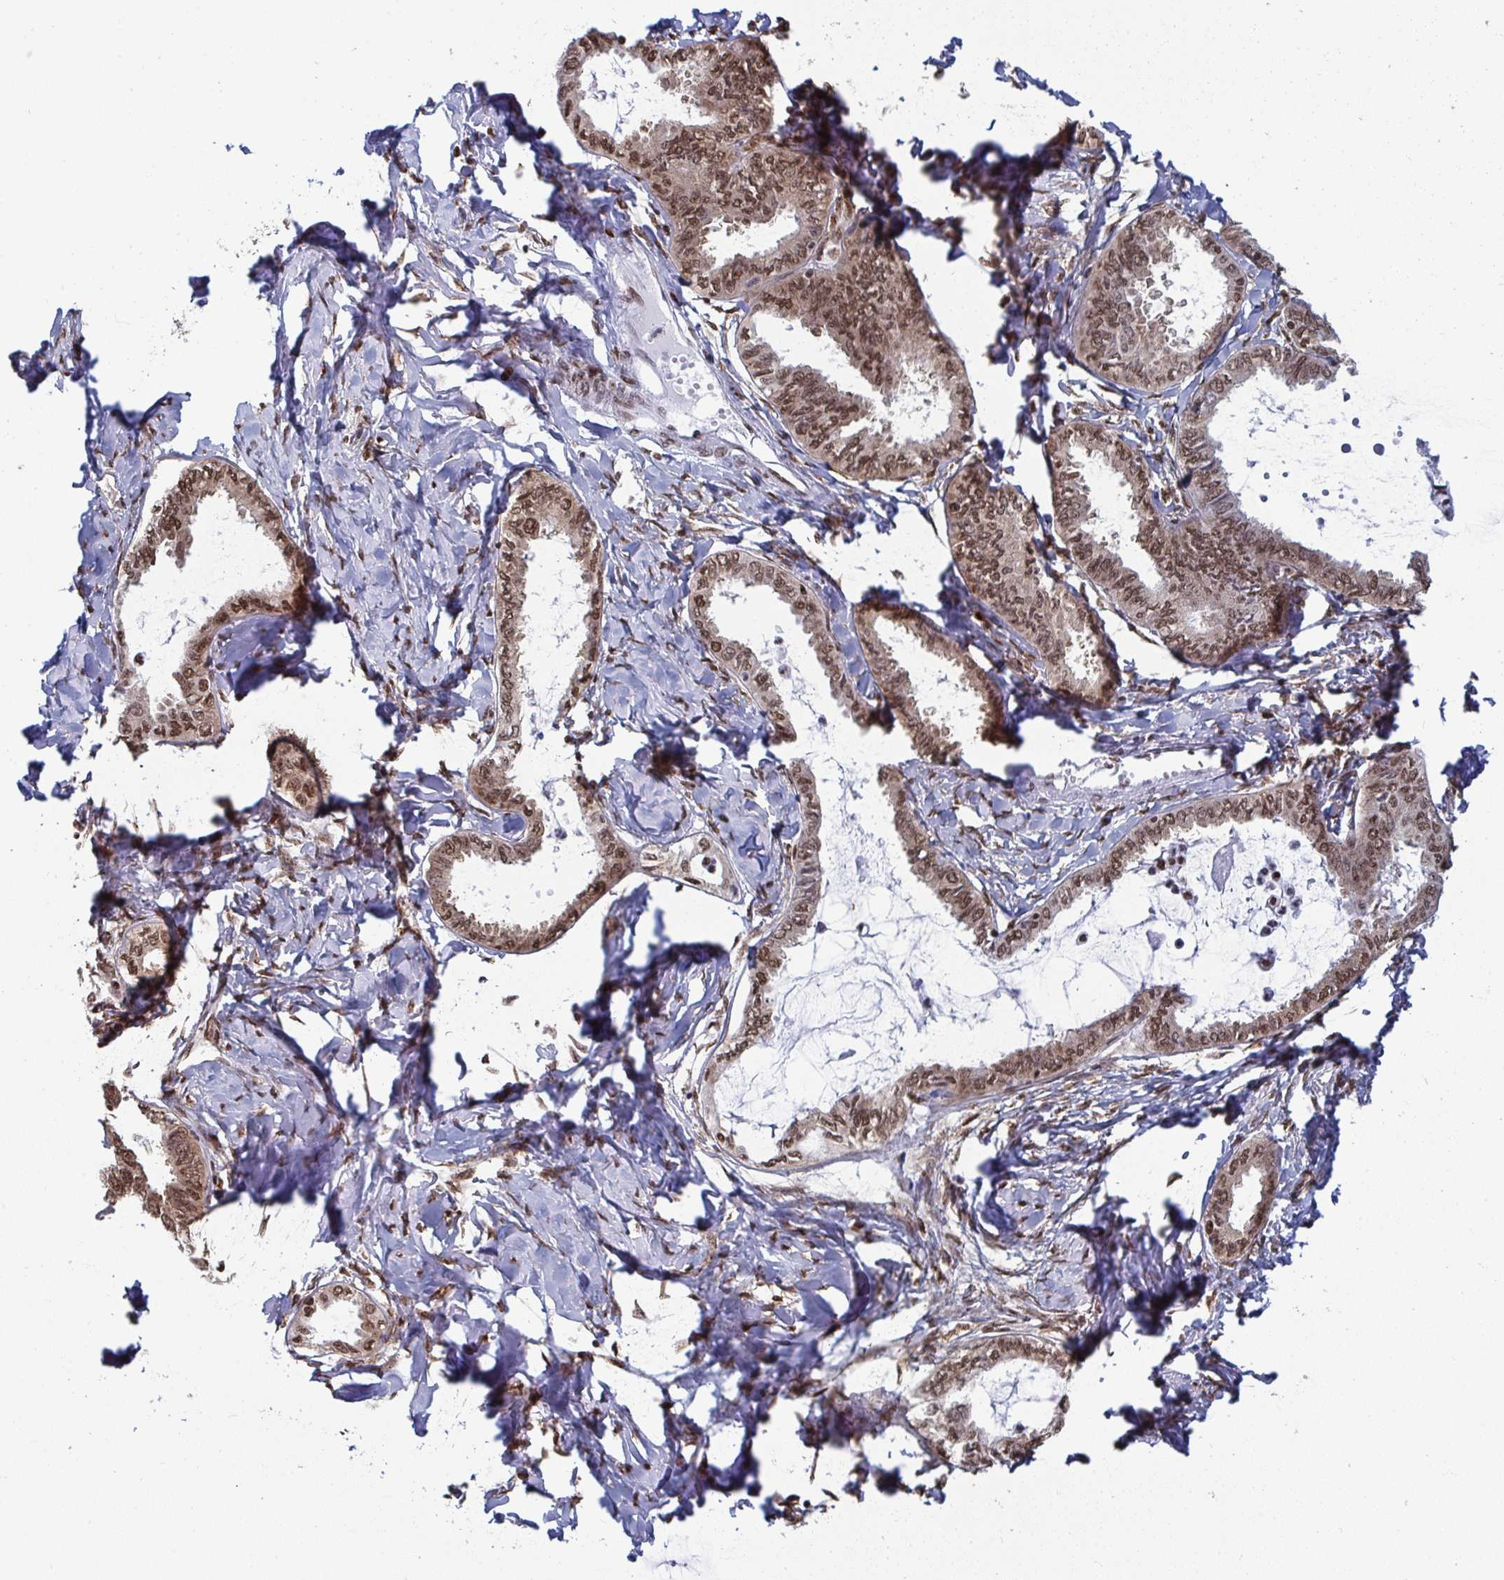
{"staining": {"intensity": "moderate", "quantity": ">75%", "location": "nuclear"}, "tissue": "ovarian cancer", "cell_type": "Tumor cells", "image_type": "cancer", "snomed": [{"axis": "morphology", "description": "Carcinoma, endometroid"}, {"axis": "topography", "description": "Ovary"}], "caption": "Protein analysis of ovarian cancer tissue reveals moderate nuclear positivity in about >75% of tumor cells.", "gene": "GAR1", "patient": {"sex": "female", "age": 70}}